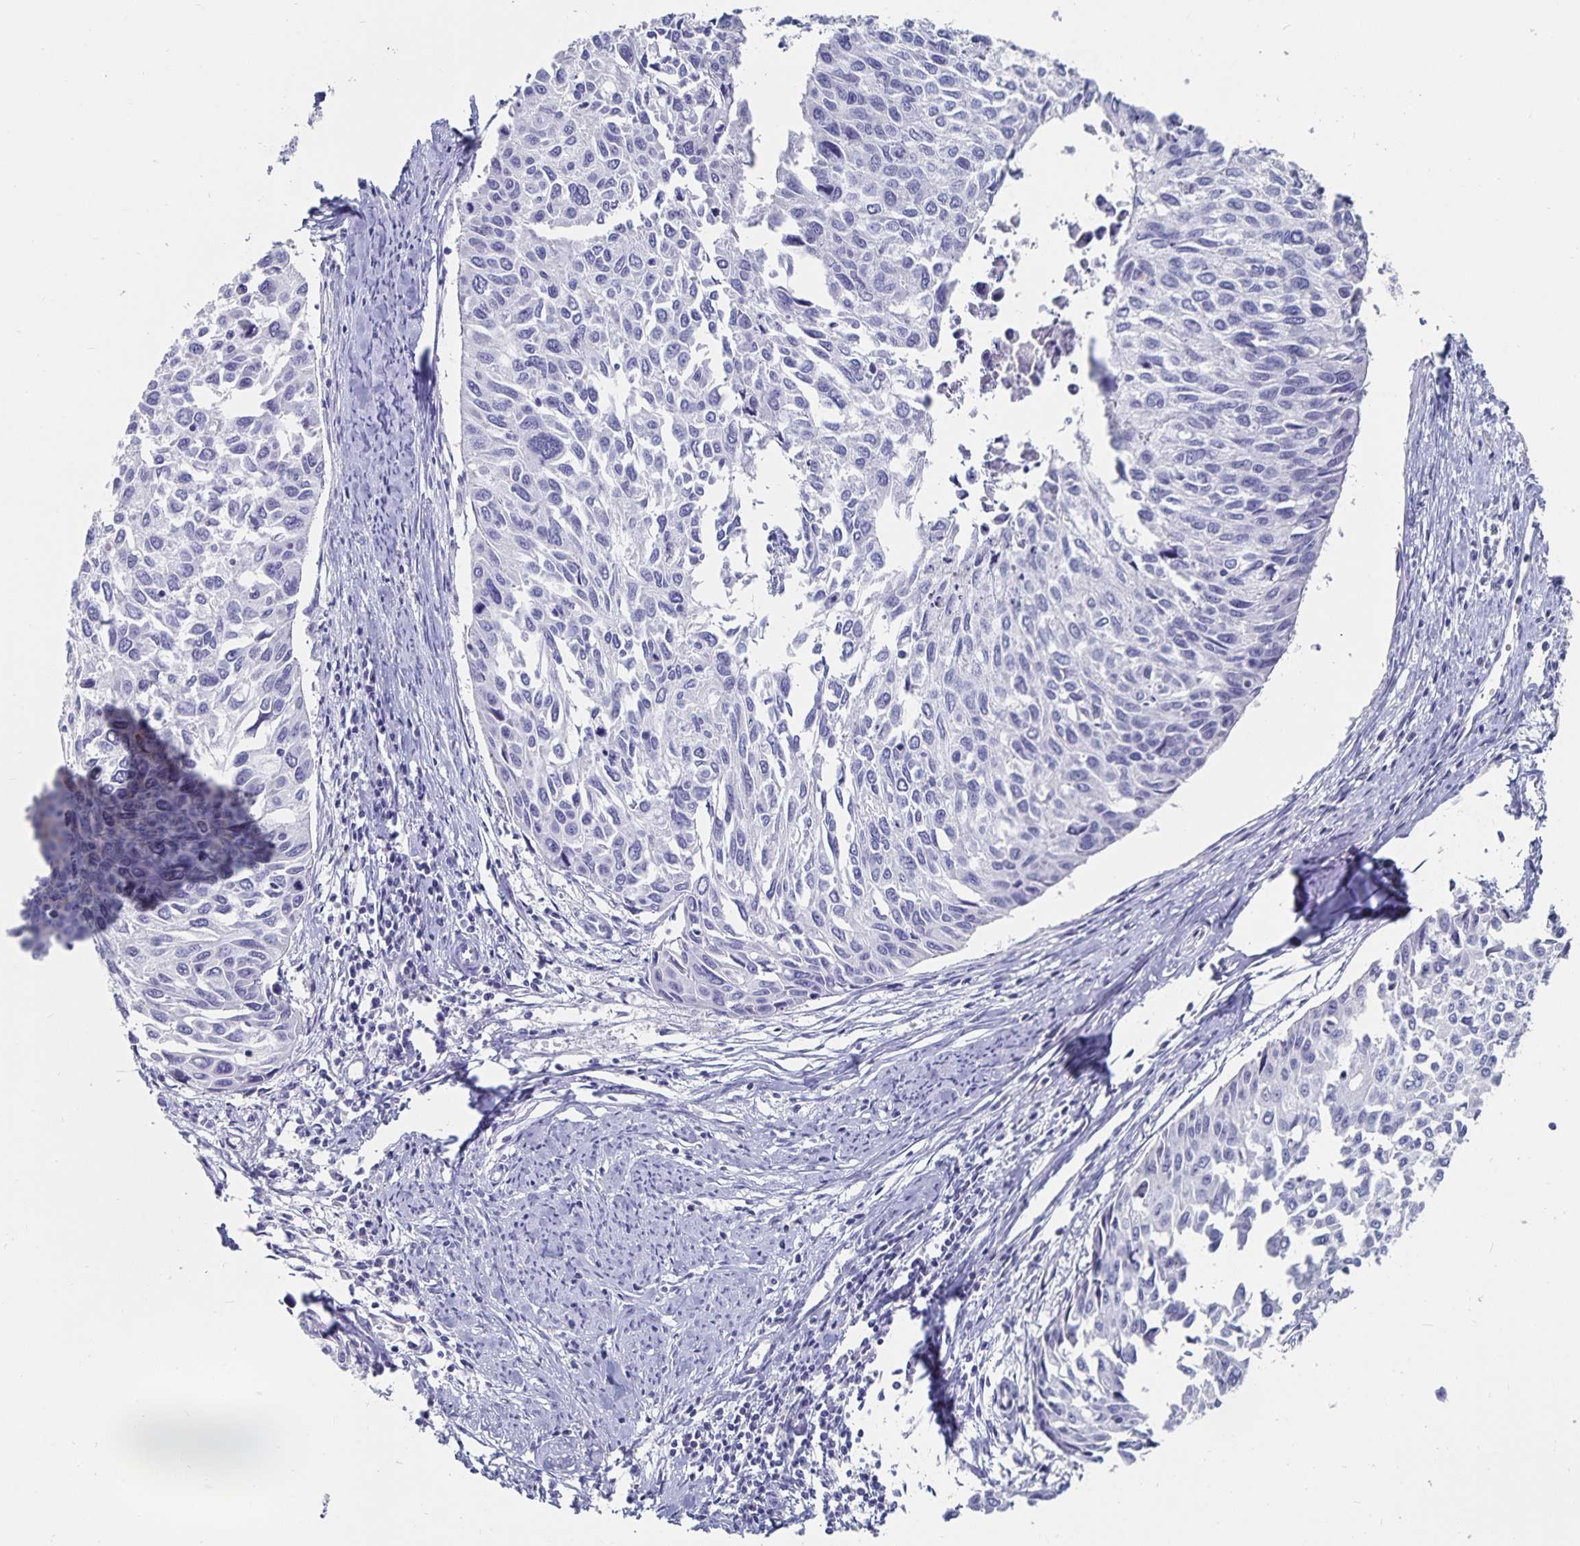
{"staining": {"intensity": "negative", "quantity": "none", "location": "none"}, "tissue": "cervical cancer", "cell_type": "Tumor cells", "image_type": "cancer", "snomed": [{"axis": "morphology", "description": "Squamous cell carcinoma, NOS"}, {"axis": "topography", "description": "Cervix"}], "caption": "High power microscopy histopathology image of an immunohistochemistry micrograph of squamous cell carcinoma (cervical), revealing no significant staining in tumor cells.", "gene": "CFAP69", "patient": {"sex": "female", "age": 50}}